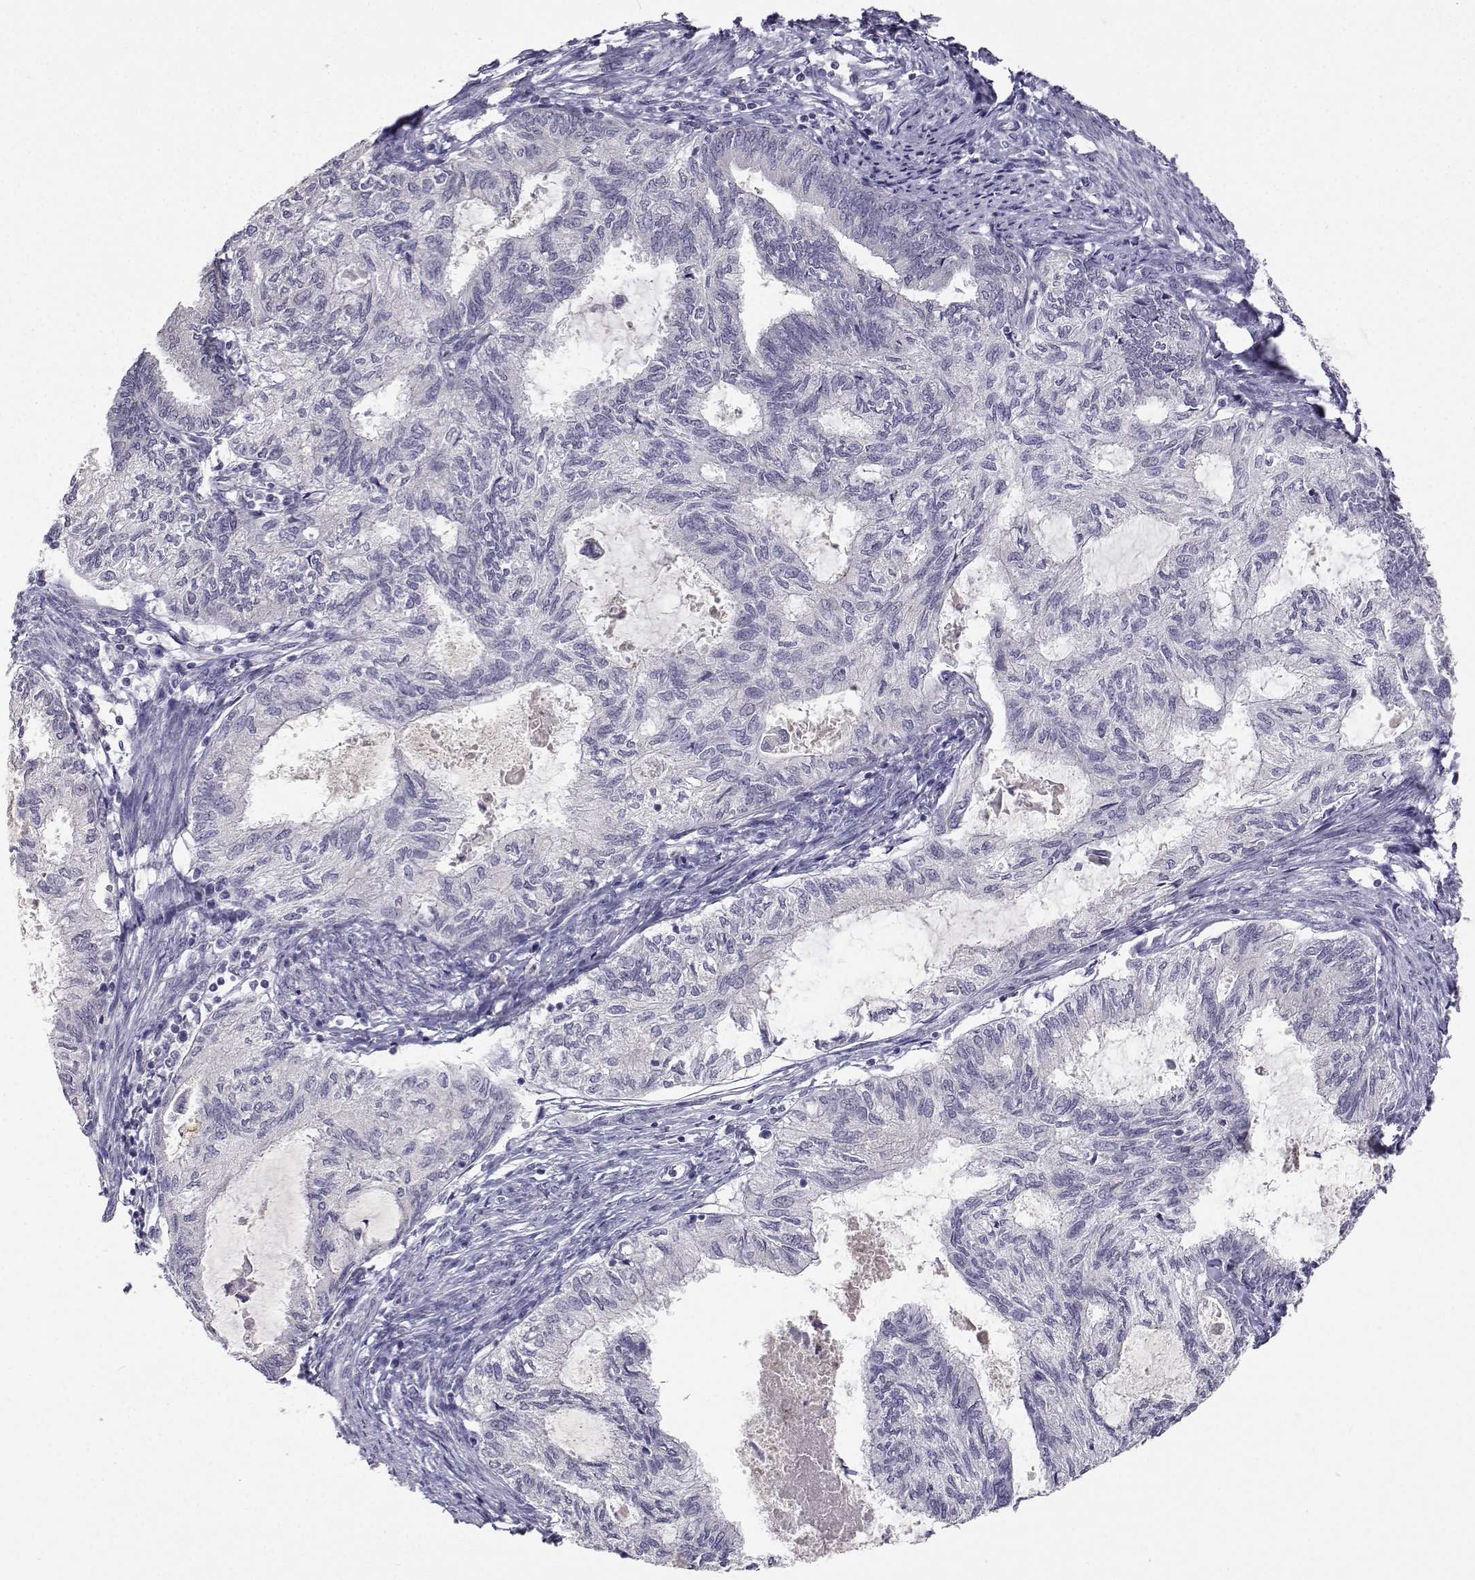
{"staining": {"intensity": "negative", "quantity": "none", "location": "none"}, "tissue": "endometrial cancer", "cell_type": "Tumor cells", "image_type": "cancer", "snomed": [{"axis": "morphology", "description": "Adenocarcinoma, NOS"}, {"axis": "topography", "description": "Endometrium"}], "caption": "Immunohistochemistry (IHC) of adenocarcinoma (endometrial) displays no positivity in tumor cells.", "gene": "SLC6A3", "patient": {"sex": "female", "age": 86}}